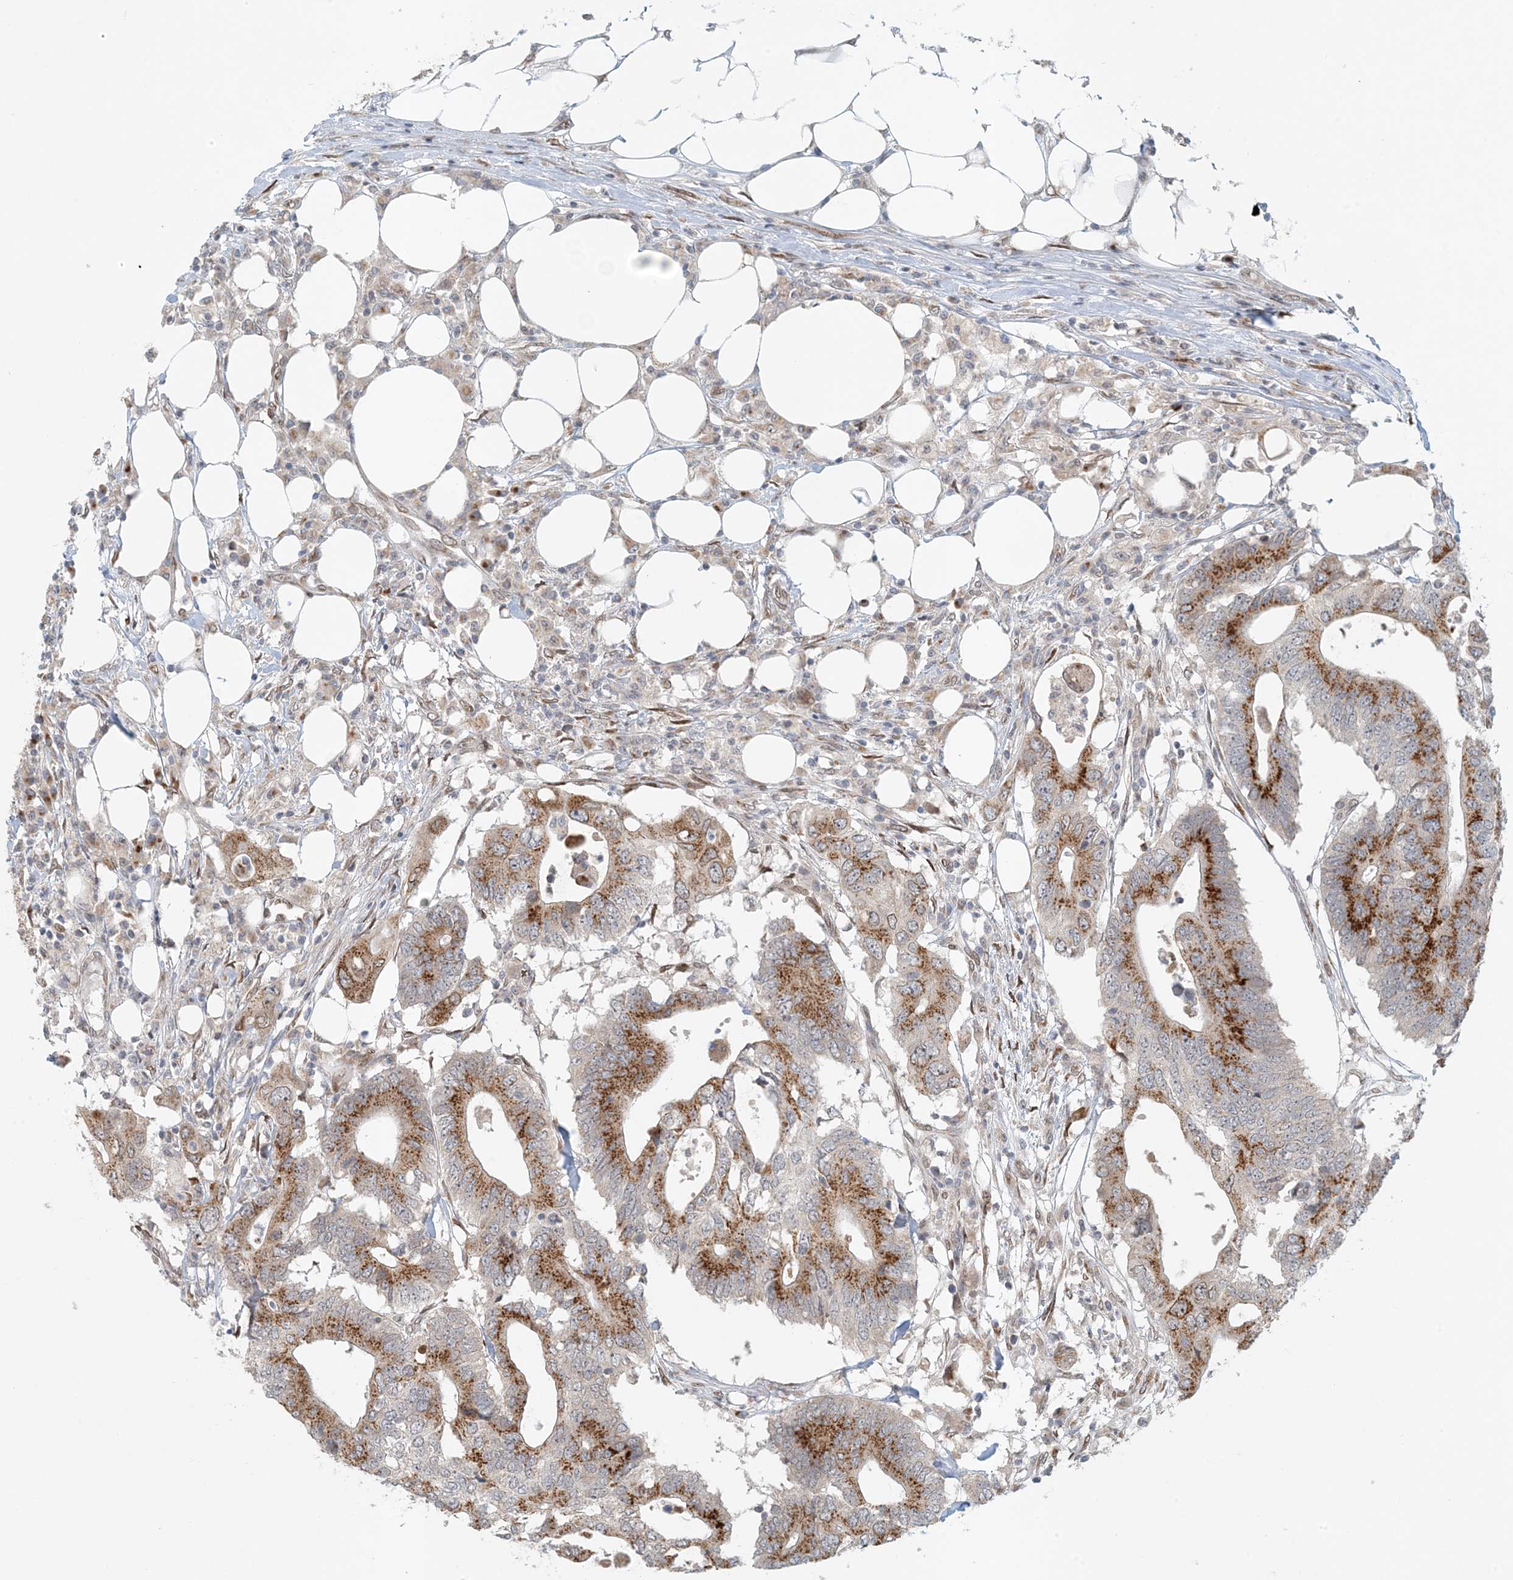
{"staining": {"intensity": "strong", "quantity": ">75%", "location": "cytoplasmic/membranous"}, "tissue": "colorectal cancer", "cell_type": "Tumor cells", "image_type": "cancer", "snomed": [{"axis": "morphology", "description": "Adenocarcinoma, NOS"}, {"axis": "topography", "description": "Colon"}], "caption": "Adenocarcinoma (colorectal) stained with DAB immunohistochemistry exhibits high levels of strong cytoplasmic/membranous expression in approximately >75% of tumor cells.", "gene": "SLC35A2", "patient": {"sex": "male", "age": 71}}